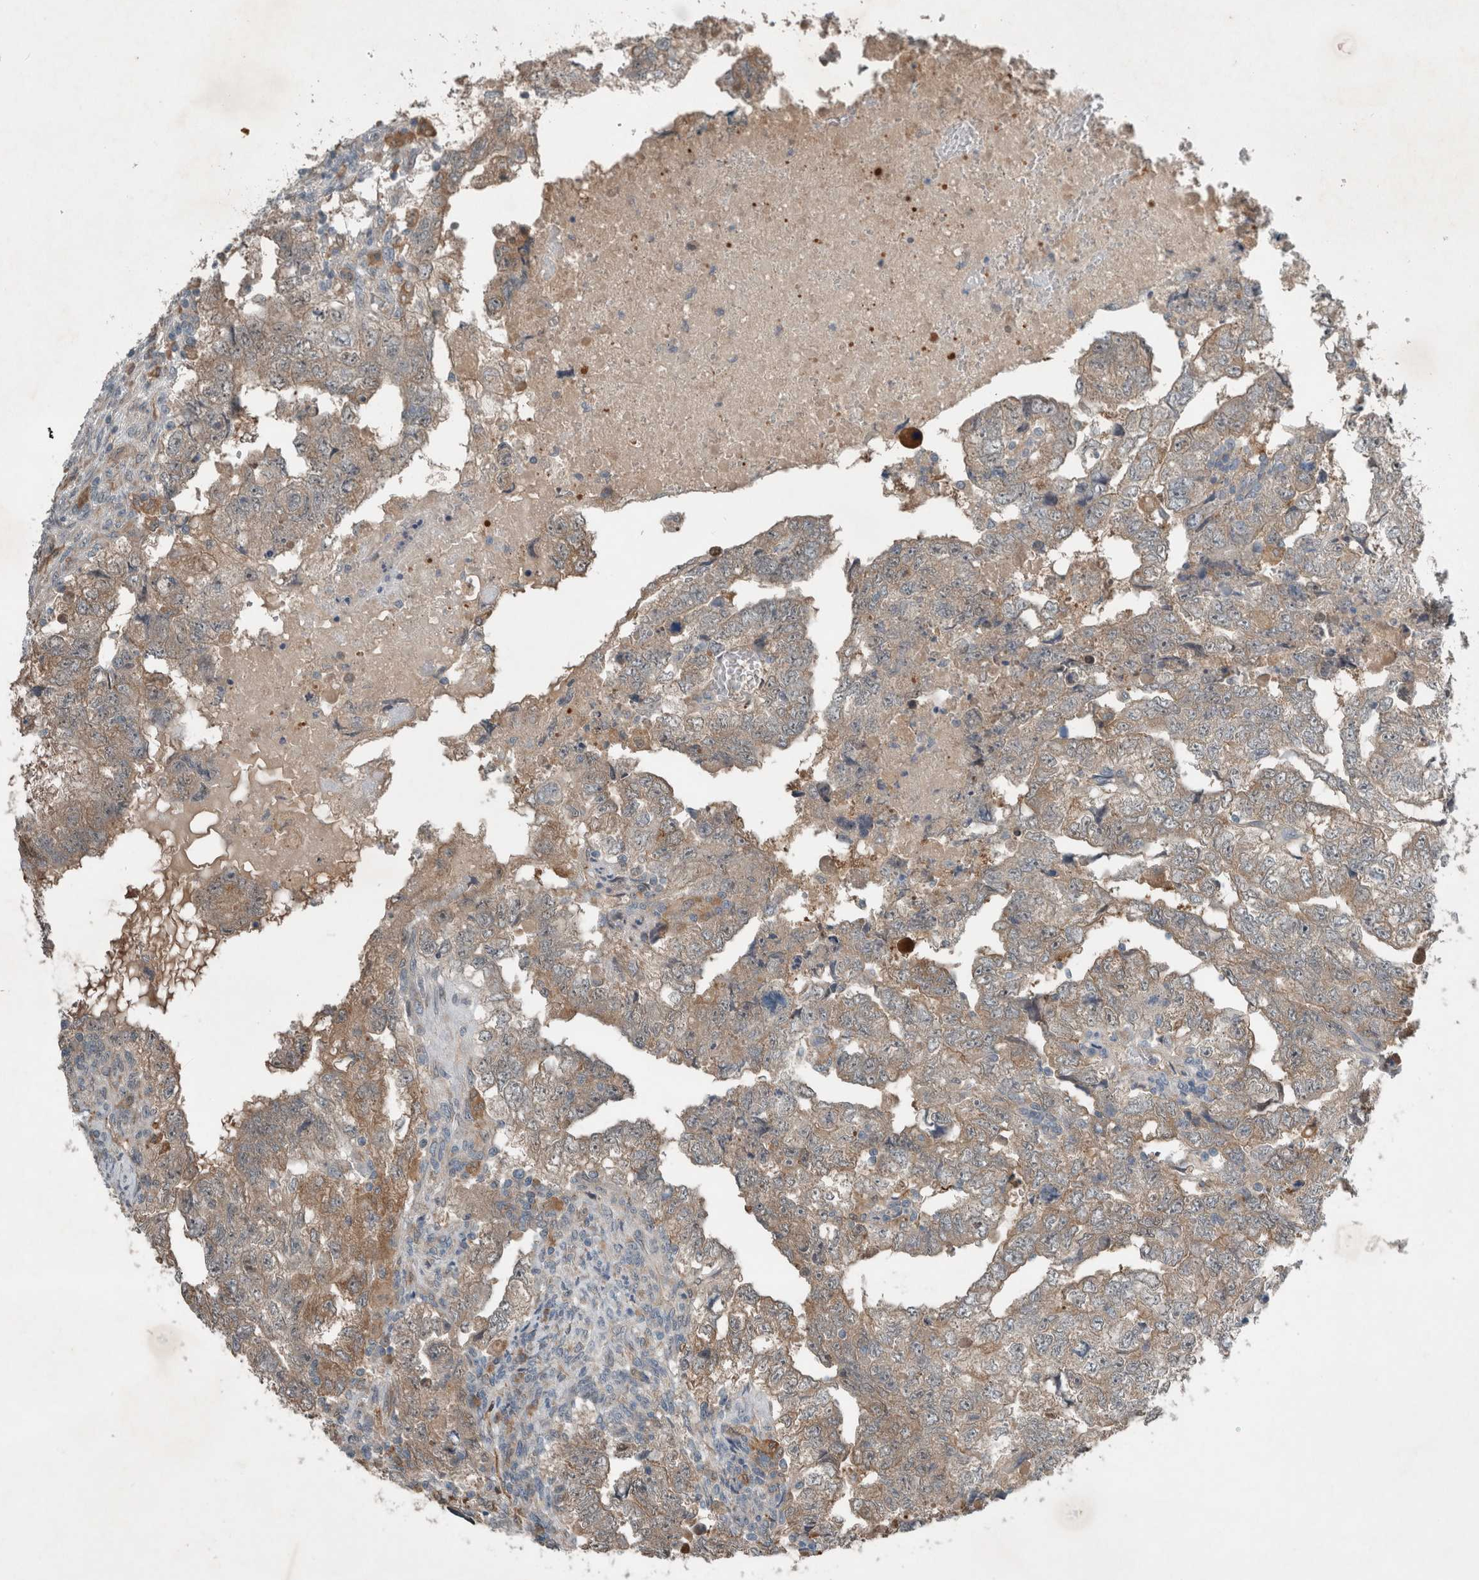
{"staining": {"intensity": "weak", "quantity": ">75%", "location": "cytoplasmic/membranous"}, "tissue": "testis cancer", "cell_type": "Tumor cells", "image_type": "cancer", "snomed": [{"axis": "morphology", "description": "Carcinoma, Embryonal, NOS"}, {"axis": "topography", "description": "Testis"}], "caption": "Human embryonal carcinoma (testis) stained for a protein (brown) demonstrates weak cytoplasmic/membranous positive positivity in approximately >75% of tumor cells.", "gene": "RALGDS", "patient": {"sex": "male", "age": 36}}